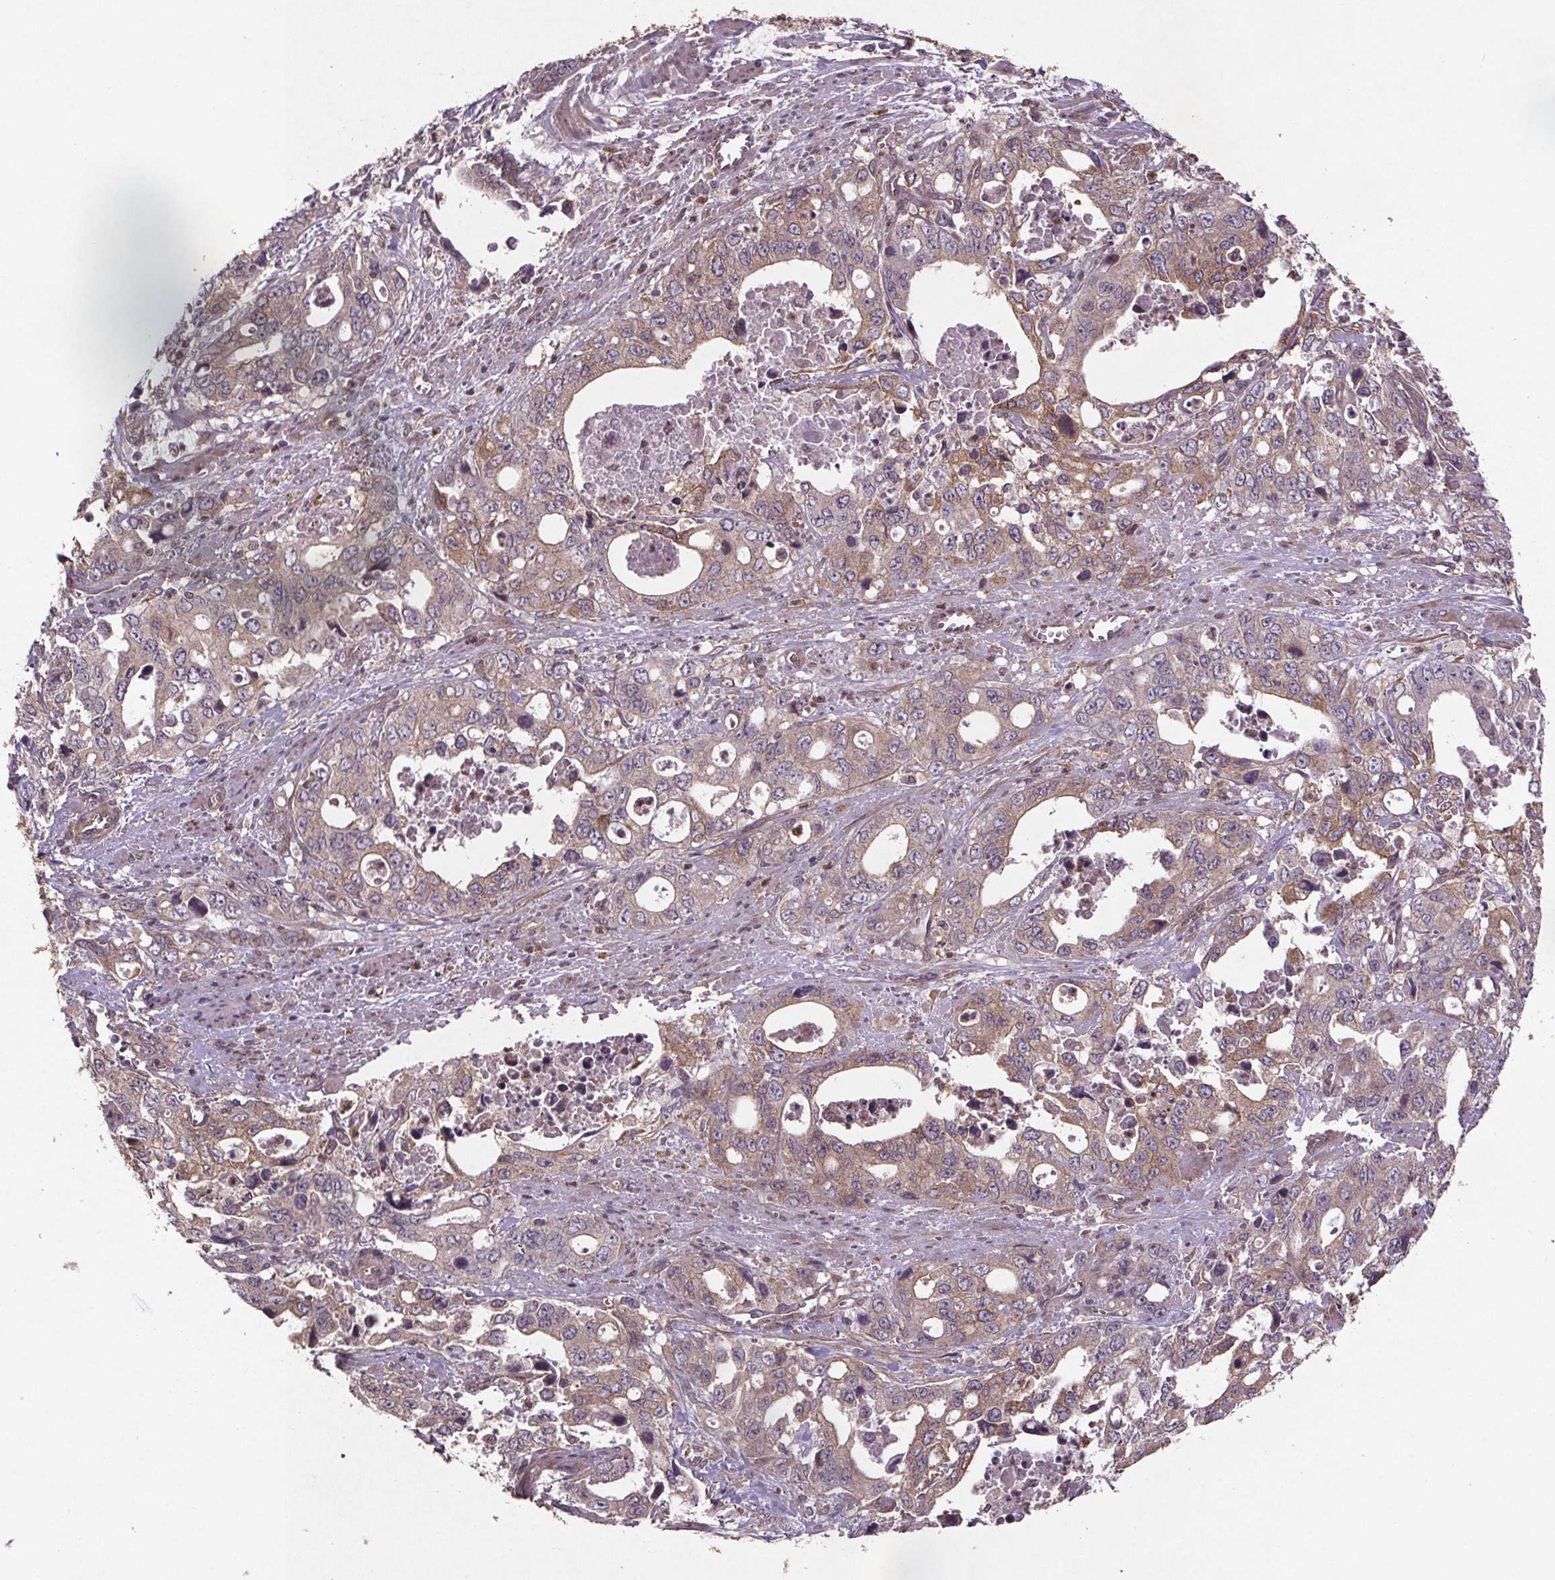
{"staining": {"intensity": "weak", "quantity": "25%-75%", "location": "cytoplasmic/membranous"}, "tissue": "stomach cancer", "cell_type": "Tumor cells", "image_type": "cancer", "snomed": [{"axis": "morphology", "description": "Adenocarcinoma, NOS"}, {"axis": "topography", "description": "Stomach, upper"}], "caption": "The immunohistochemical stain highlights weak cytoplasmic/membranous staining in tumor cells of stomach adenocarcinoma tissue.", "gene": "STRN3", "patient": {"sex": "male", "age": 74}}